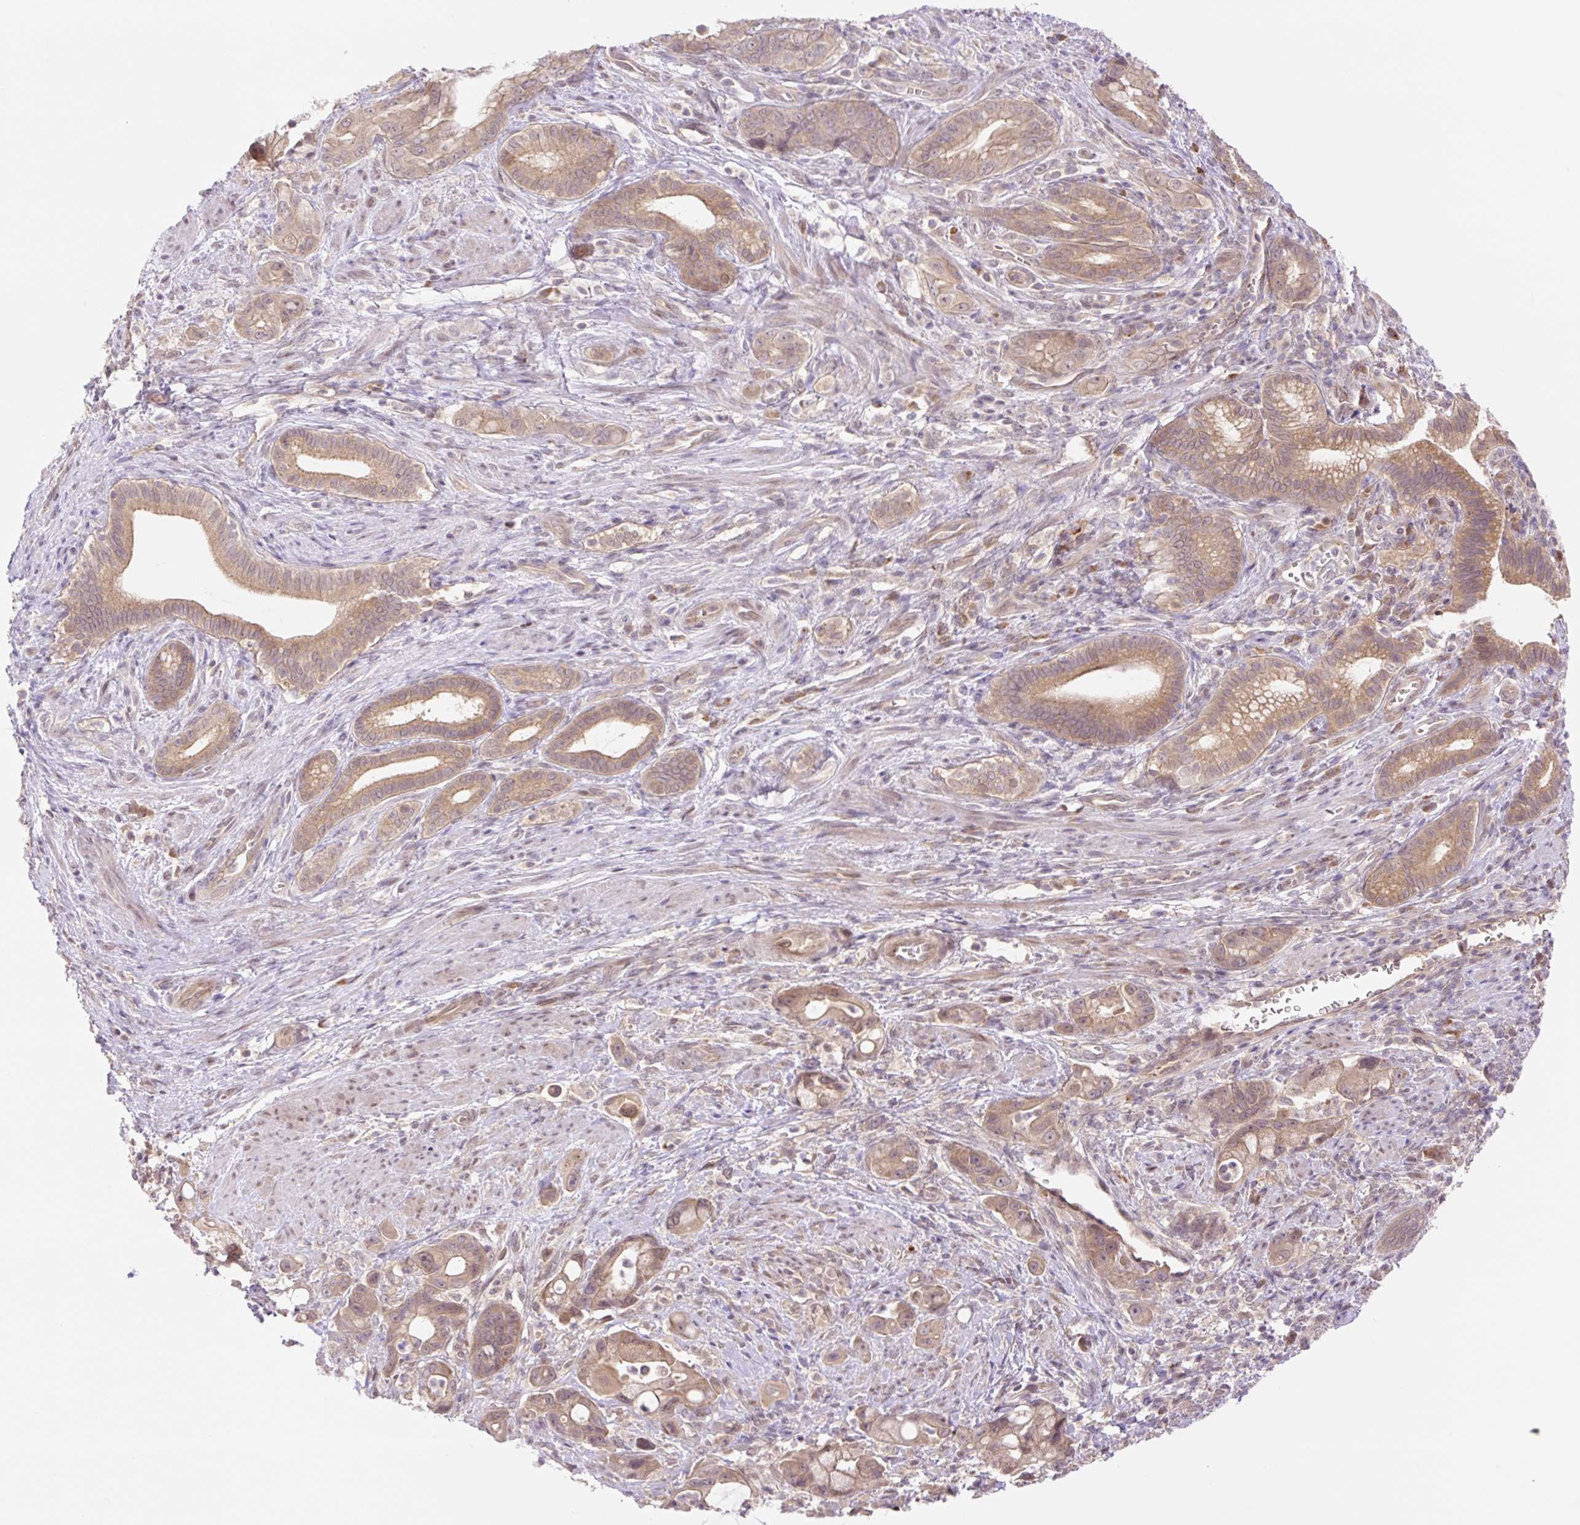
{"staining": {"intensity": "moderate", "quantity": ">75%", "location": "cytoplasmic/membranous,nuclear"}, "tissue": "pancreatic cancer", "cell_type": "Tumor cells", "image_type": "cancer", "snomed": [{"axis": "morphology", "description": "Adenocarcinoma, NOS"}, {"axis": "topography", "description": "Pancreas"}], "caption": "Immunohistochemical staining of human pancreatic cancer displays medium levels of moderate cytoplasmic/membranous and nuclear protein expression in approximately >75% of tumor cells.", "gene": "VPS25", "patient": {"sex": "male", "age": 68}}